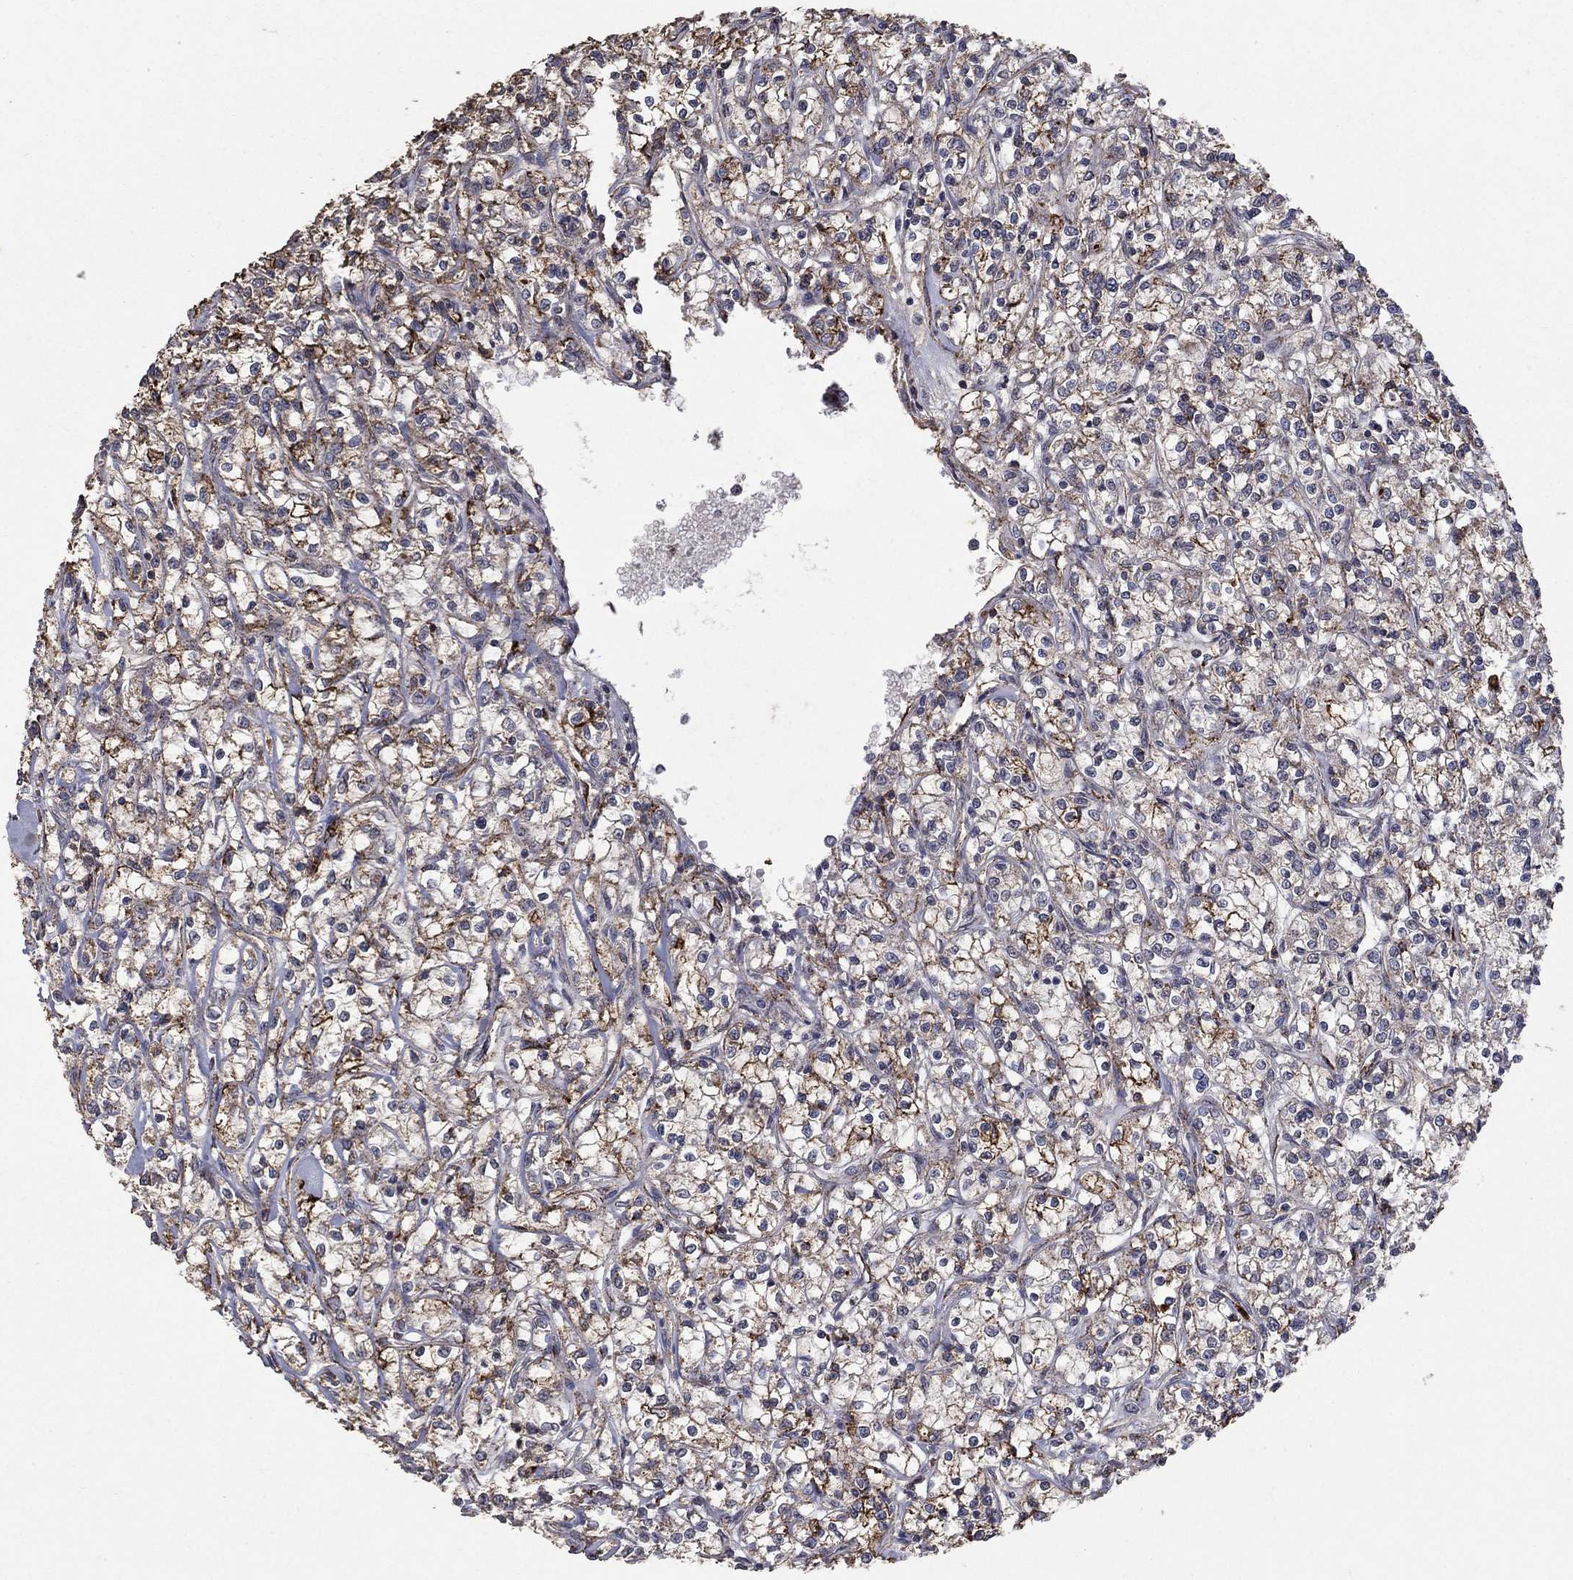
{"staining": {"intensity": "strong", "quantity": "25%-75%", "location": "cytoplasmic/membranous"}, "tissue": "renal cancer", "cell_type": "Tumor cells", "image_type": "cancer", "snomed": [{"axis": "morphology", "description": "Adenocarcinoma, NOS"}, {"axis": "topography", "description": "Kidney"}], "caption": "Brown immunohistochemical staining in human renal cancer displays strong cytoplasmic/membranous positivity in approximately 25%-75% of tumor cells.", "gene": "CD24", "patient": {"sex": "female", "age": 59}}